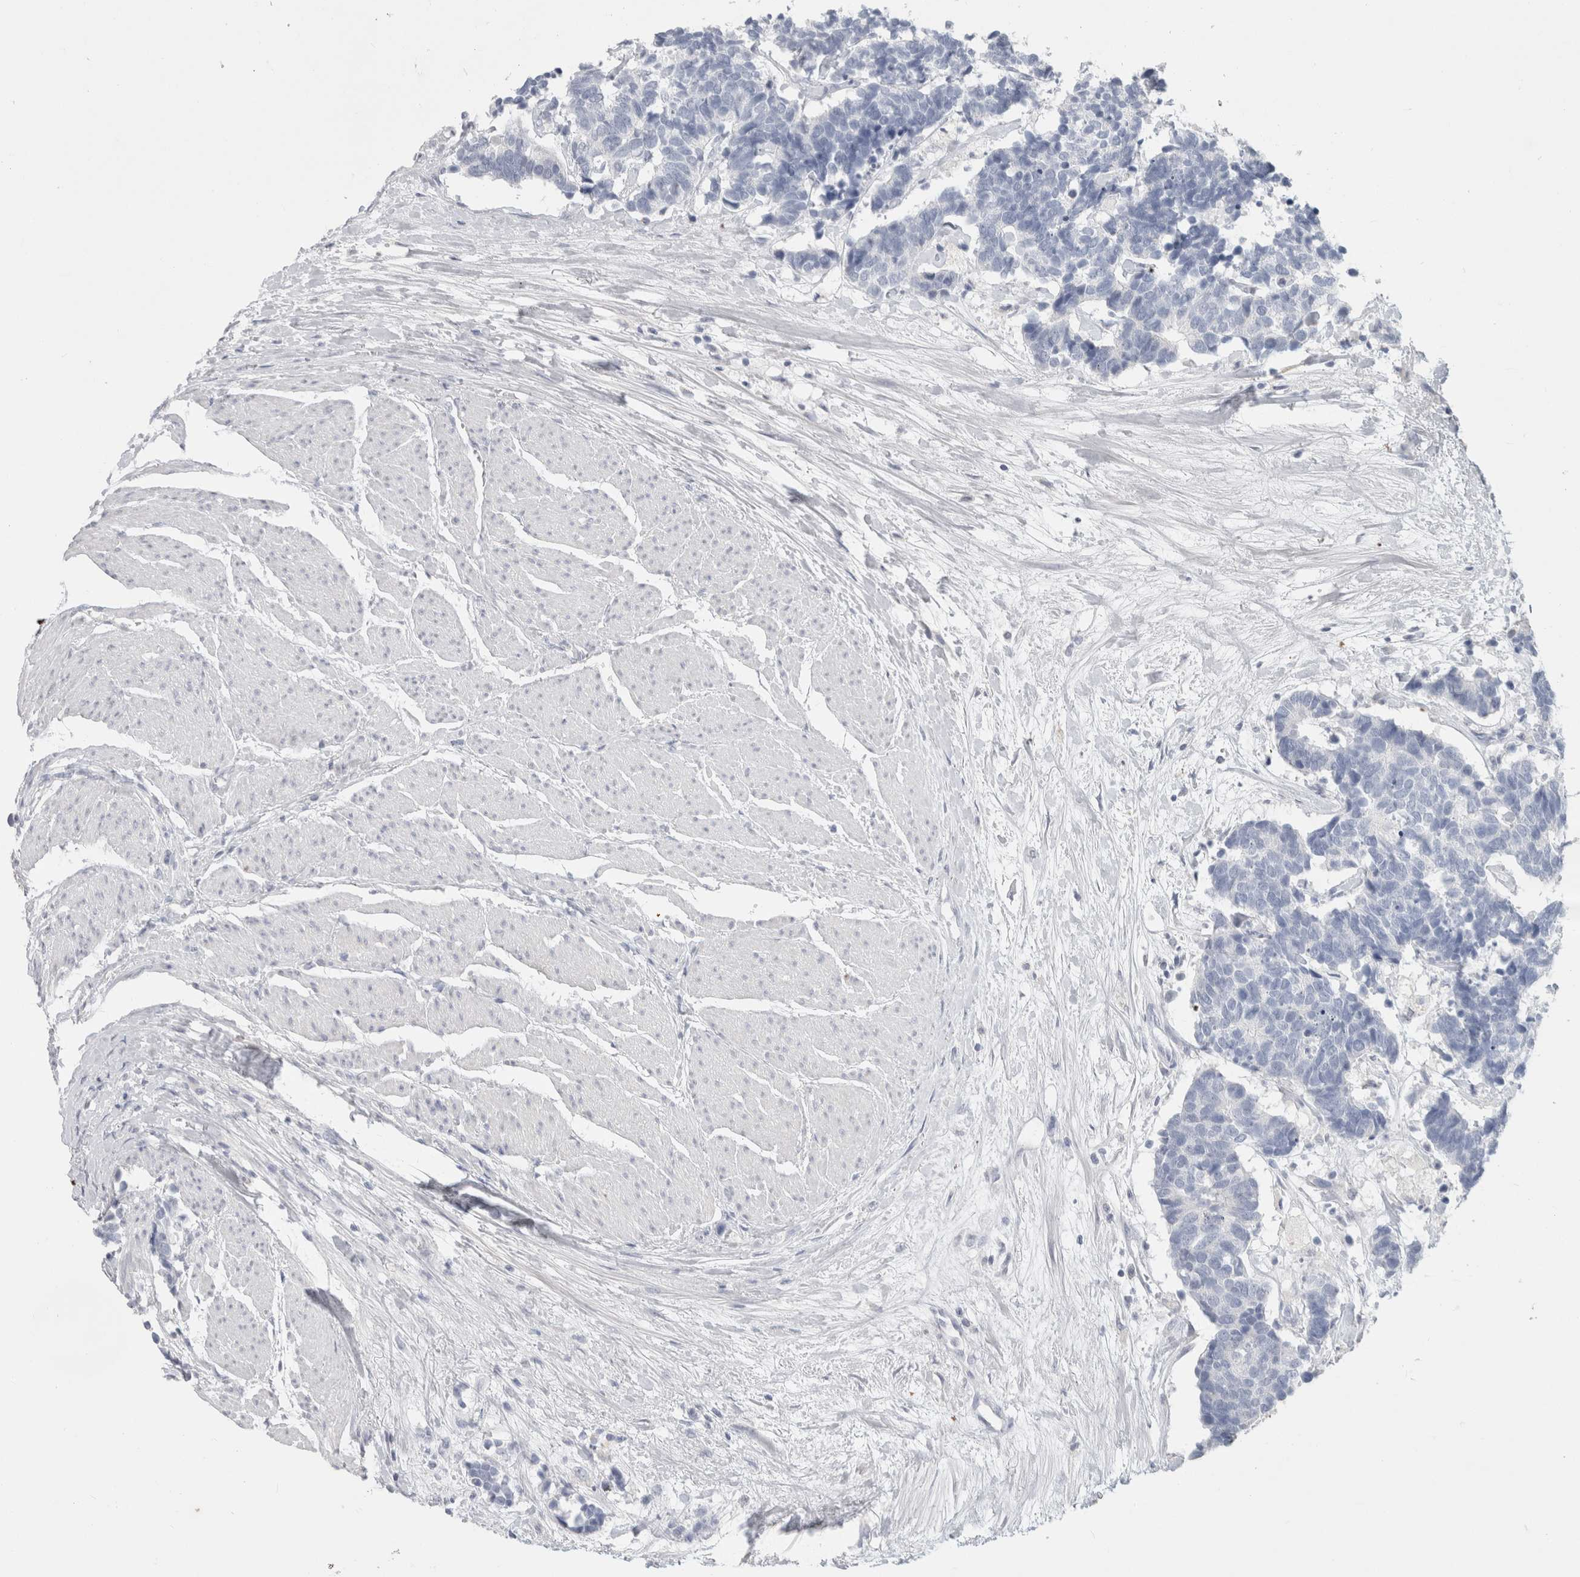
{"staining": {"intensity": "negative", "quantity": "none", "location": "none"}, "tissue": "carcinoid", "cell_type": "Tumor cells", "image_type": "cancer", "snomed": [{"axis": "morphology", "description": "Carcinoma, NOS"}, {"axis": "morphology", "description": "Carcinoid, malignant, NOS"}, {"axis": "topography", "description": "Urinary bladder"}], "caption": "The IHC histopathology image has no significant staining in tumor cells of carcinoma tissue.", "gene": "SLC6A1", "patient": {"sex": "male", "age": 57}}